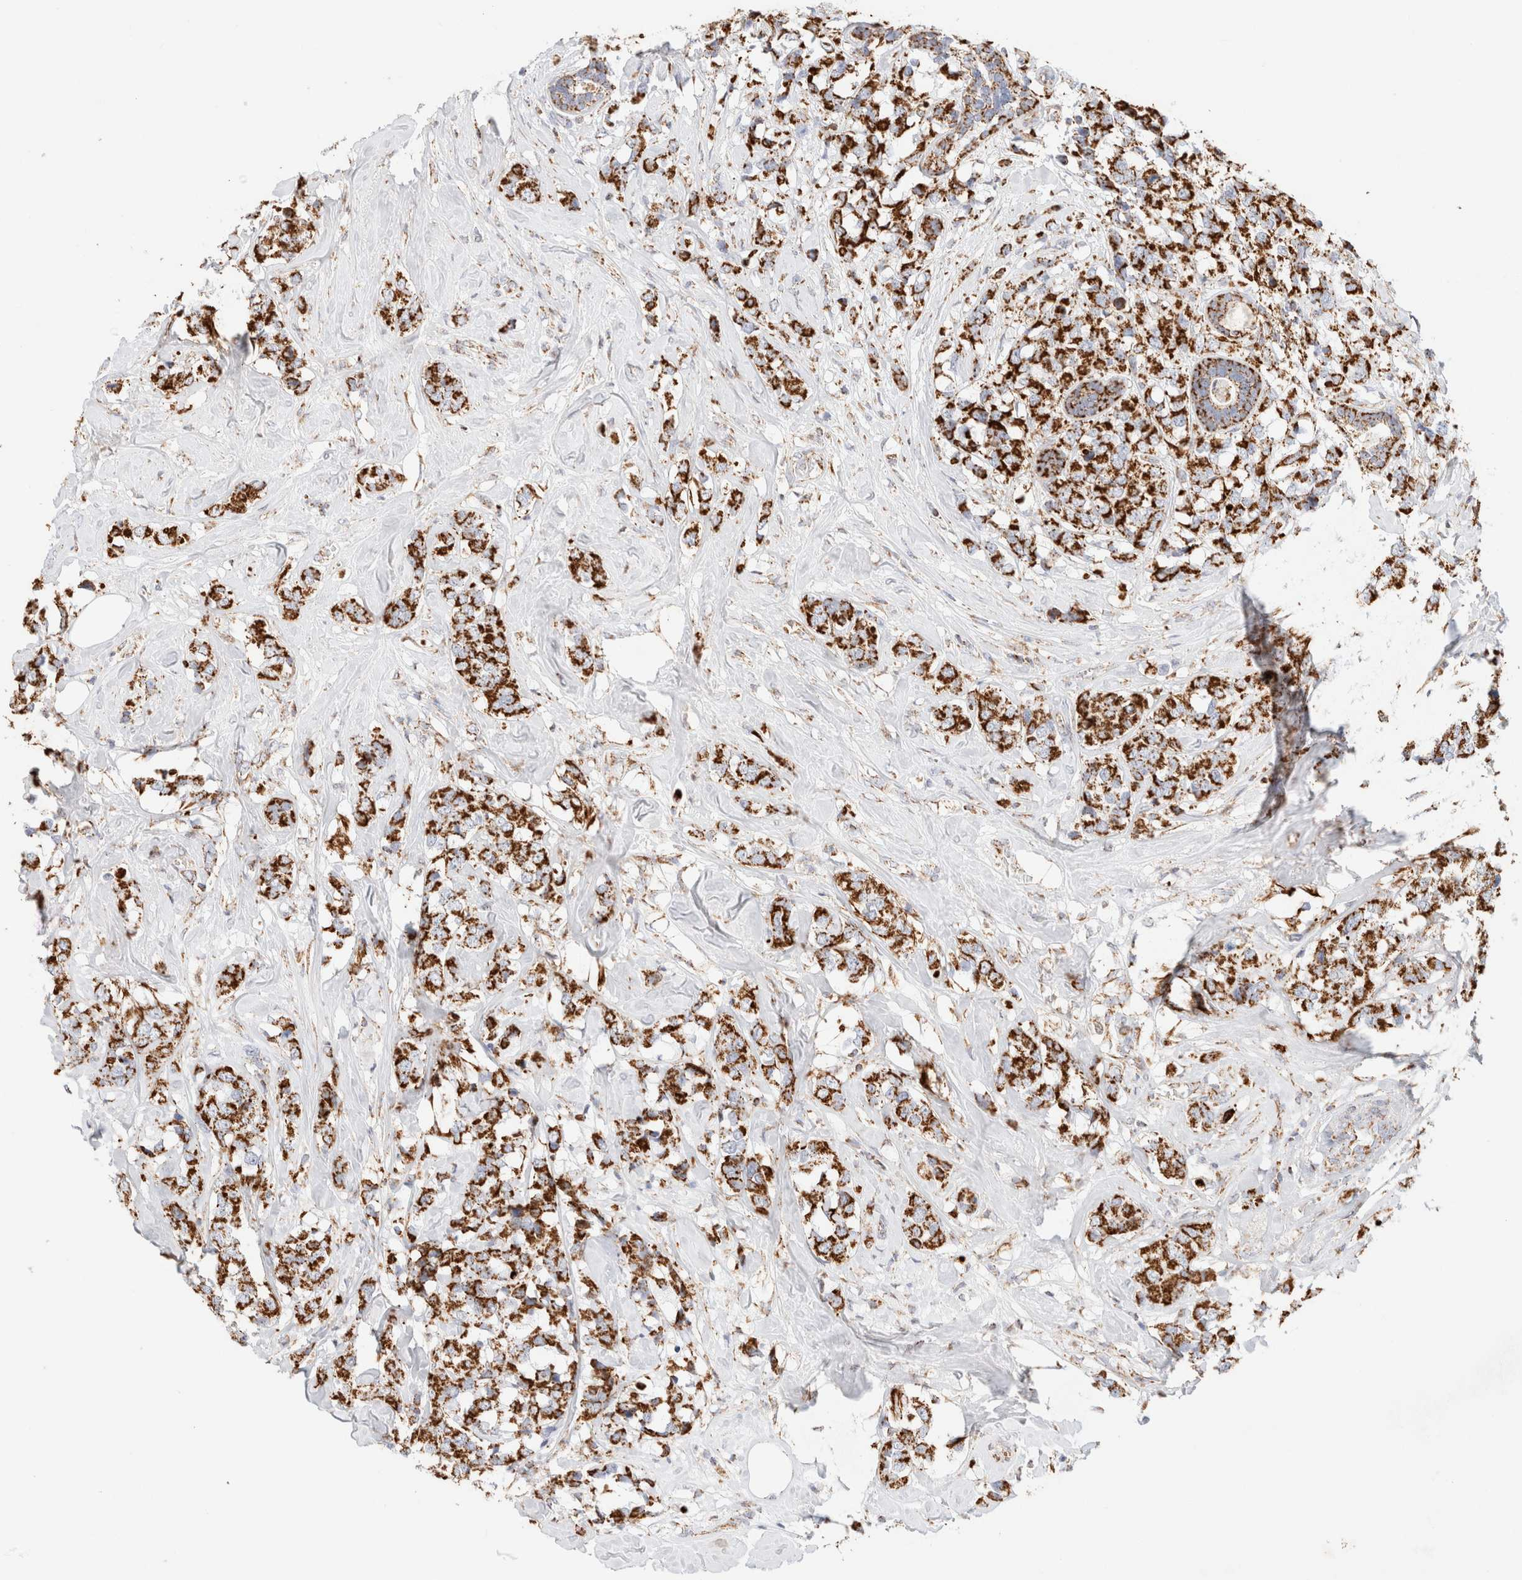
{"staining": {"intensity": "strong", "quantity": ">75%", "location": "cytoplasmic/membranous"}, "tissue": "breast cancer", "cell_type": "Tumor cells", "image_type": "cancer", "snomed": [{"axis": "morphology", "description": "Lobular carcinoma"}, {"axis": "topography", "description": "Breast"}], "caption": "Protein staining exhibits strong cytoplasmic/membranous positivity in approximately >75% of tumor cells in breast cancer (lobular carcinoma).", "gene": "PHB2", "patient": {"sex": "female", "age": 59}}